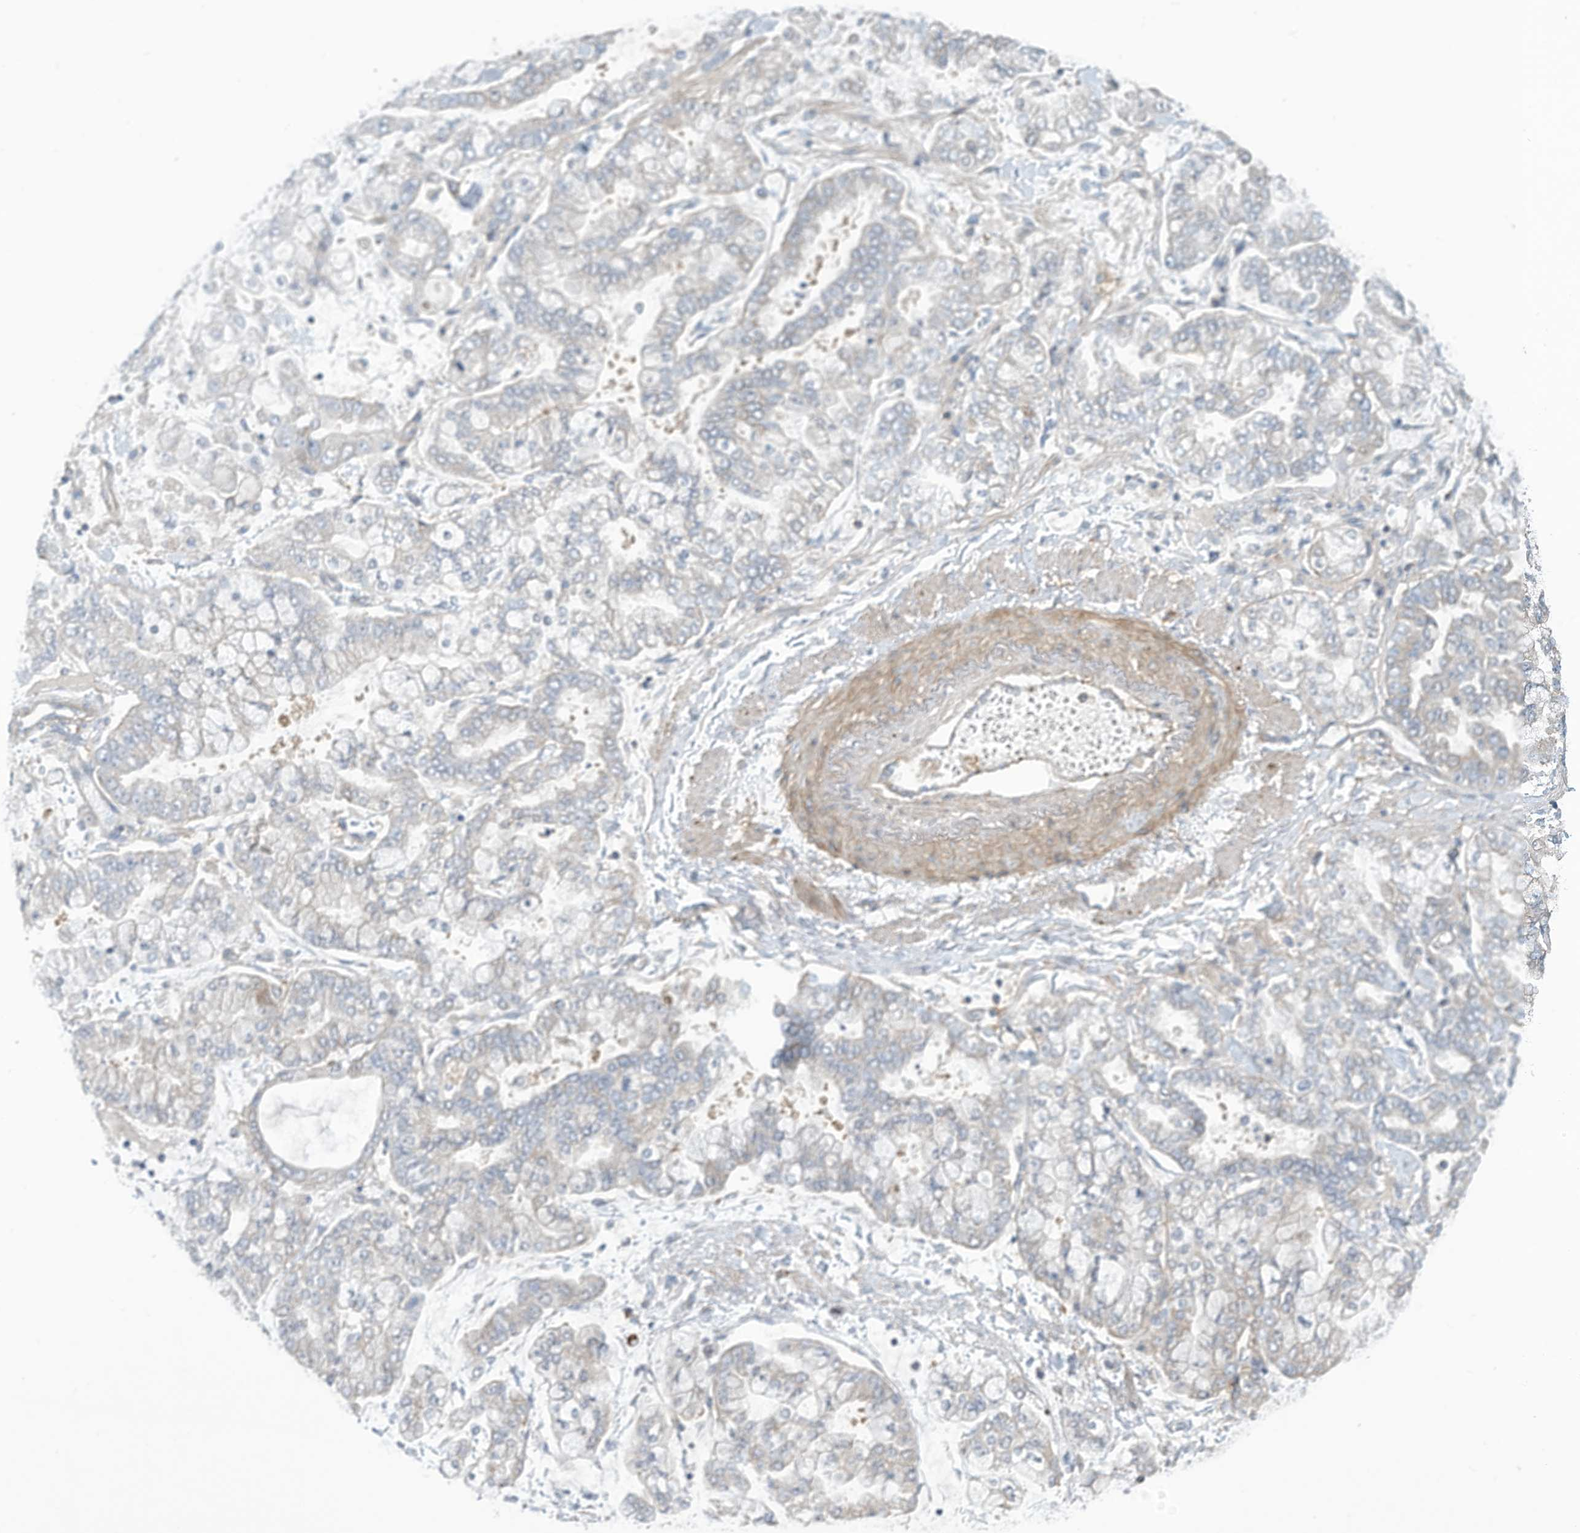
{"staining": {"intensity": "negative", "quantity": "none", "location": "none"}, "tissue": "stomach cancer", "cell_type": "Tumor cells", "image_type": "cancer", "snomed": [{"axis": "morphology", "description": "Normal tissue, NOS"}, {"axis": "morphology", "description": "Adenocarcinoma, NOS"}, {"axis": "topography", "description": "Stomach, upper"}, {"axis": "topography", "description": "Stomach"}], "caption": "DAB immunohistochemical staining of human adenocarcinoma (stomach) displays no significant positivity in tumor cells. The staining was performed using DAB to visualize the protein expression in brown, while the nuclei were stained in blue with hematoxylin (Magnification: 20x).", "gene": "ADI1", "patient": {"sex": "male", "age": 76}}